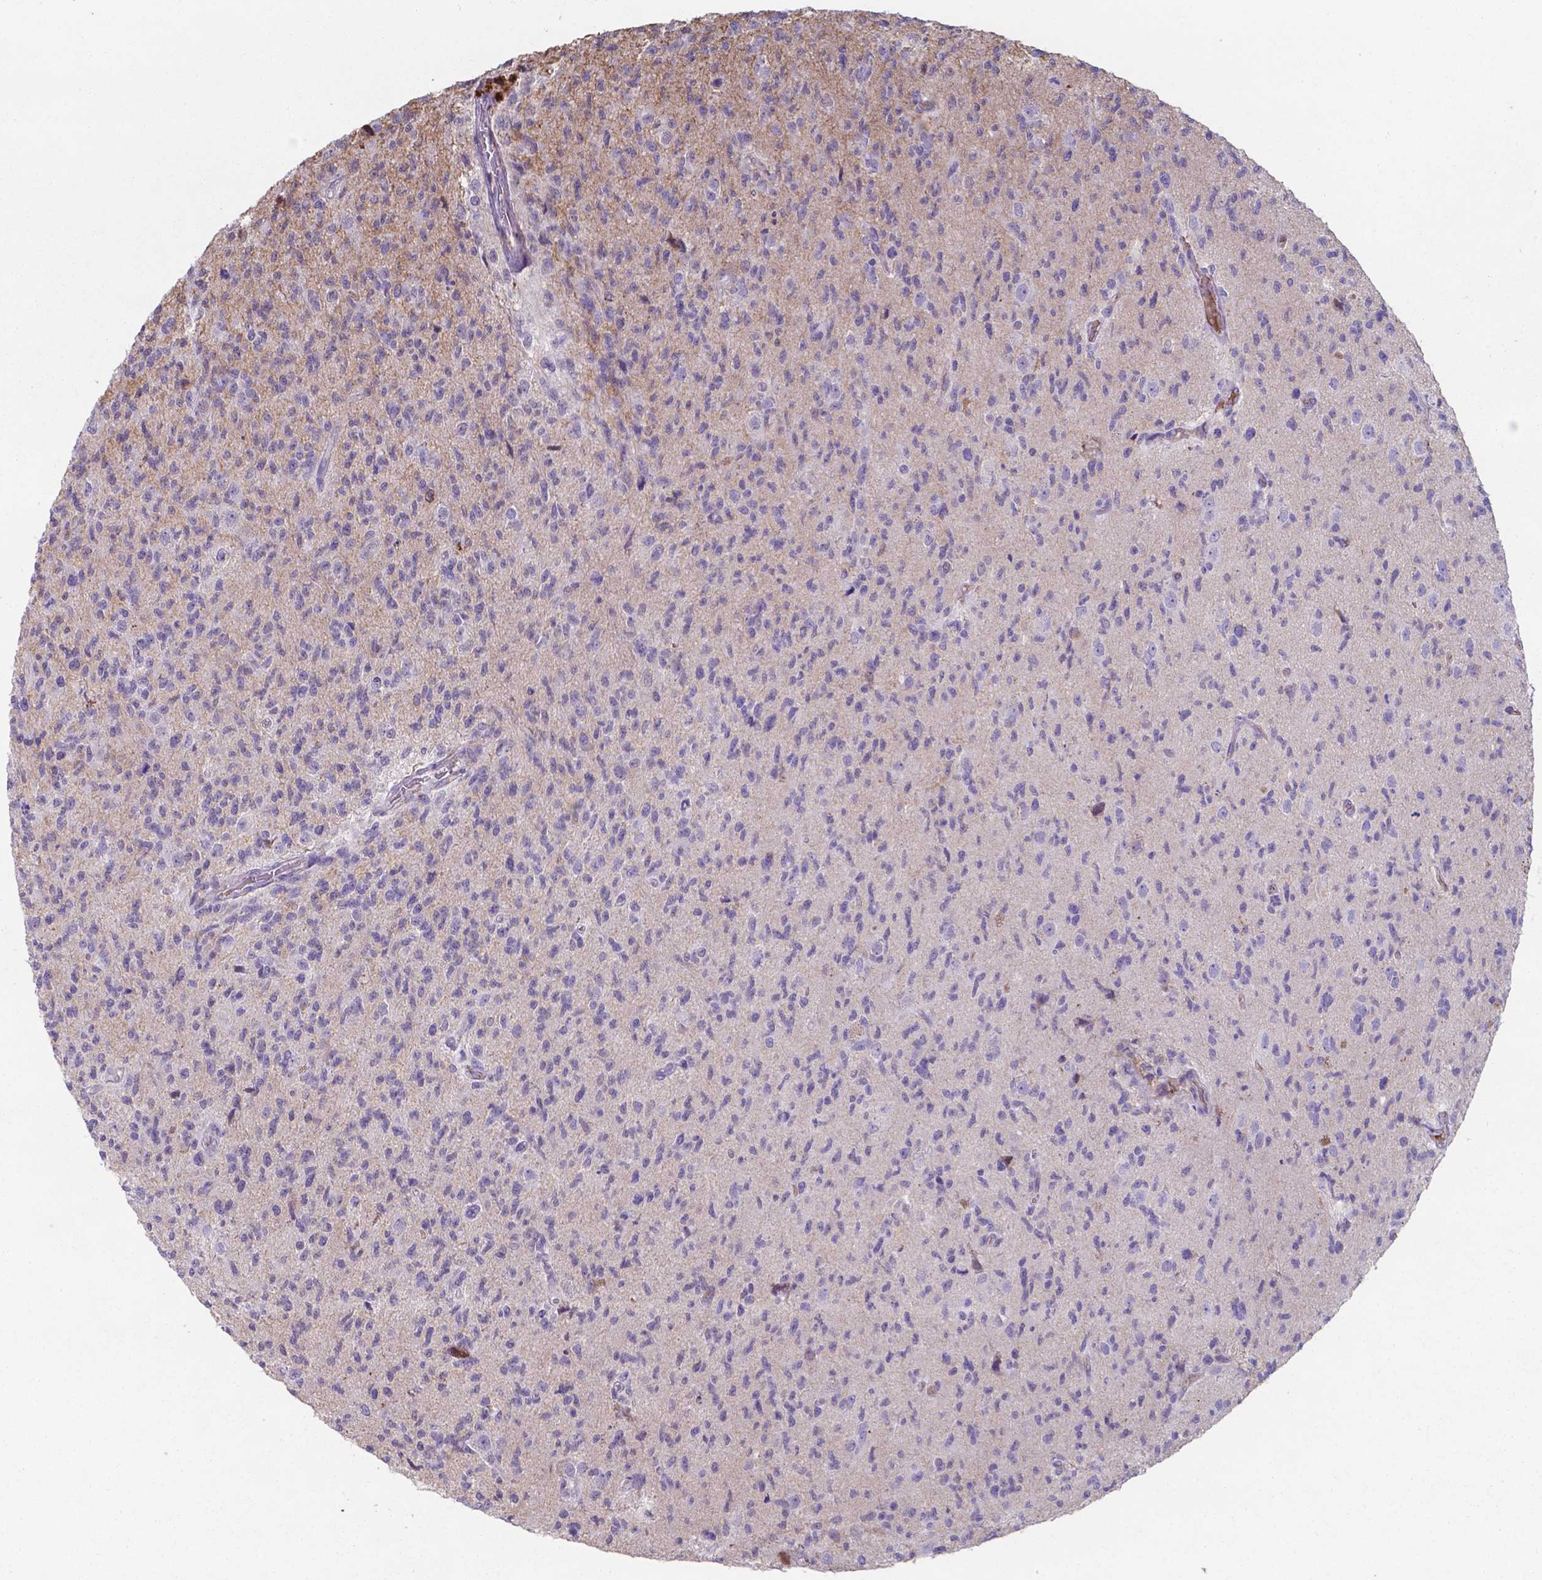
{"staining": {"intensity": "negative", "quantity": "none", "location": "none"}, "tissue": "glioma", "cell_type": "Tumor cells", "image_type": "cancer", "snomed": [{"axis": "morphology", "description": "Glioma, malignant, High grade"}, {"axis": "topography", "description": "Brain"}], "caption": "Protein analysis of glioma exhibits no significant expression in tumor cells.", "gene": "SERPINA1", "patient": {"sex": "male", "age": 56}}